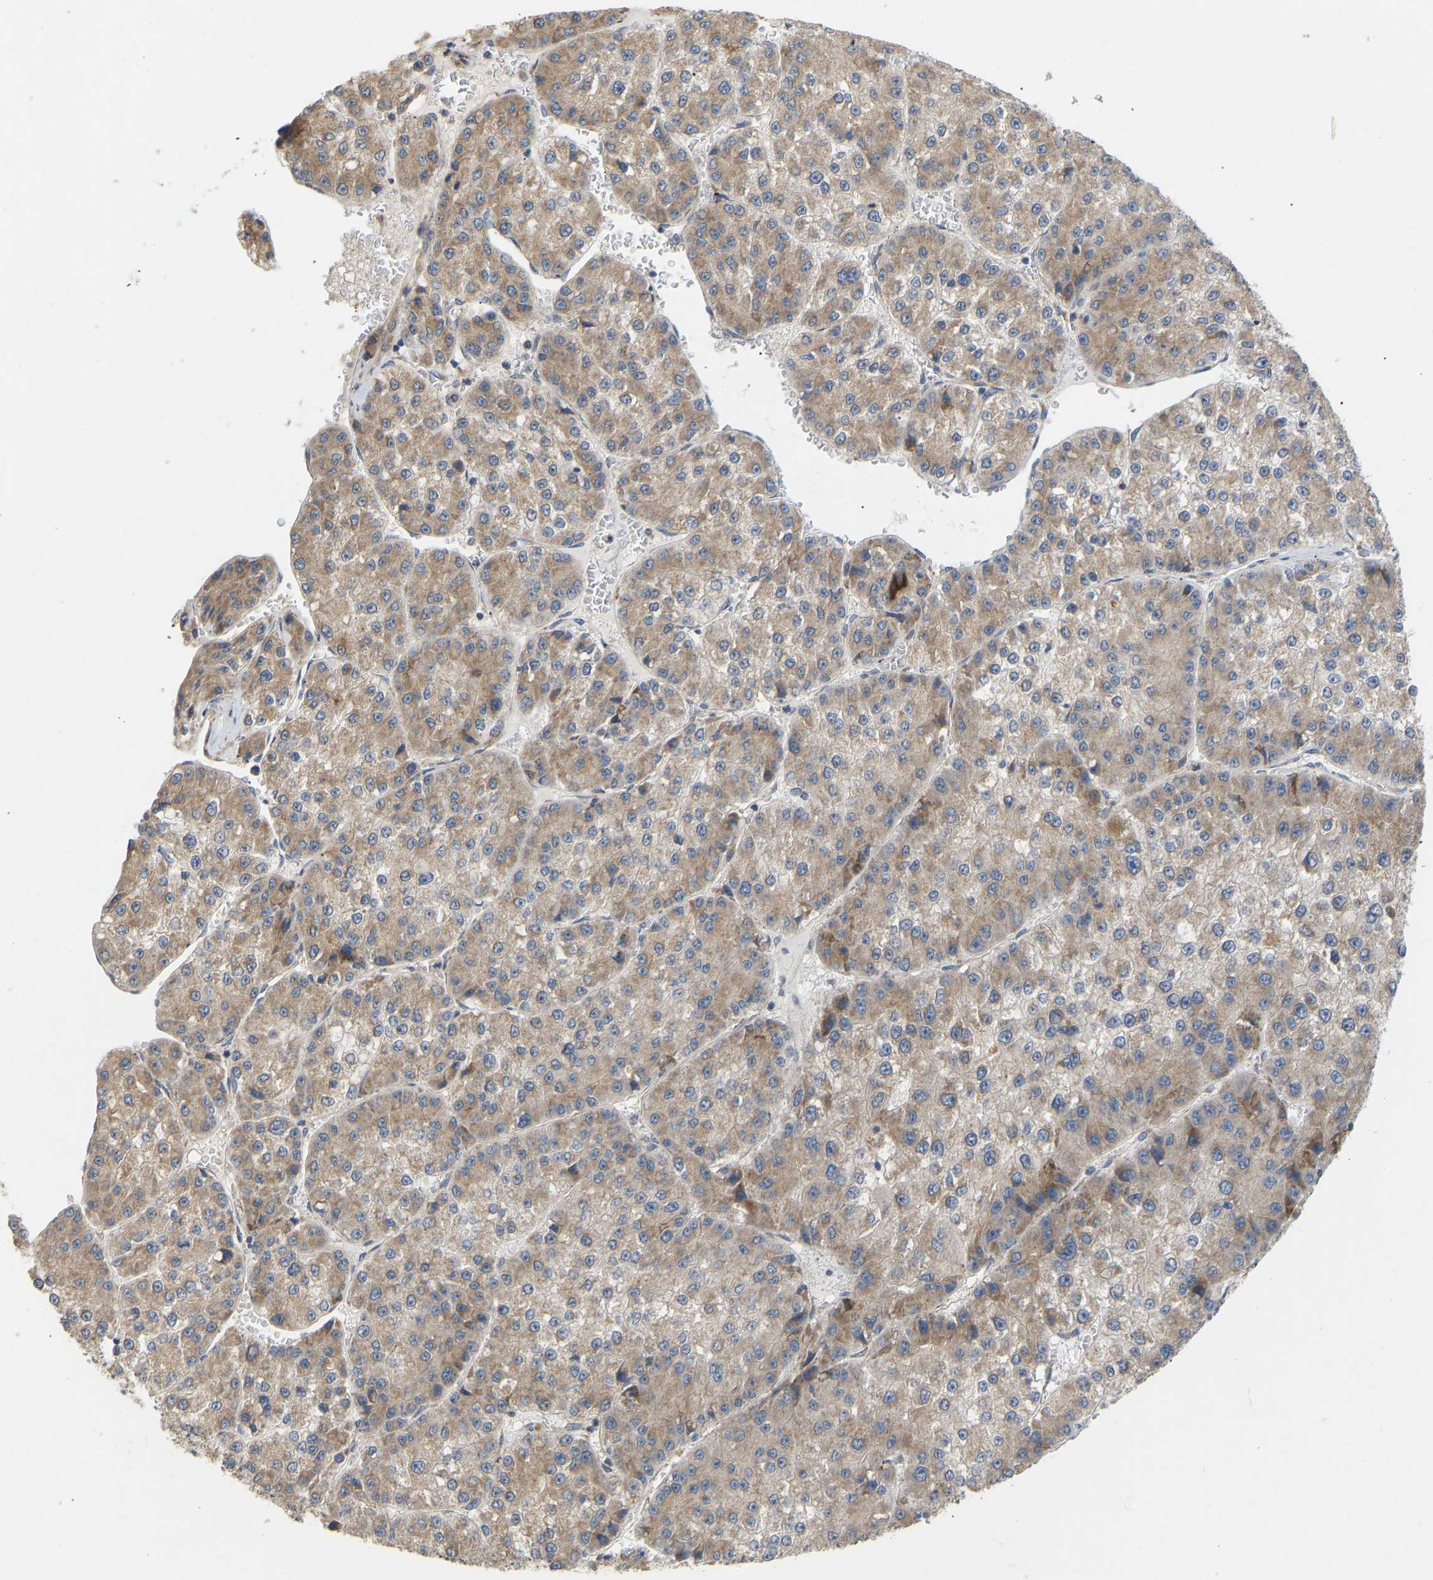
{"staining": {"intensity": "moderate", "quantity": ">75%", "location": "cytoplasmic/membranous"}, "tissue": "liver cancer", "cell_type": "Tumor cells", "image_type": "cancer", "snomed": [{"axis": "morphology", "description": "Carcinoma, Hepatocellular, NOS"}, {"axis": "topography", "description": "Liver"}], "caption": "An immunohistochemistry micrograph of neoplastic tissue is shown. Protein staining in brown shows moderate cytoplasmic/membranous positivity in liver cancer within tumor cells.", "gene": "HACD2", "patient": {"sex": "female", "age": 73}}